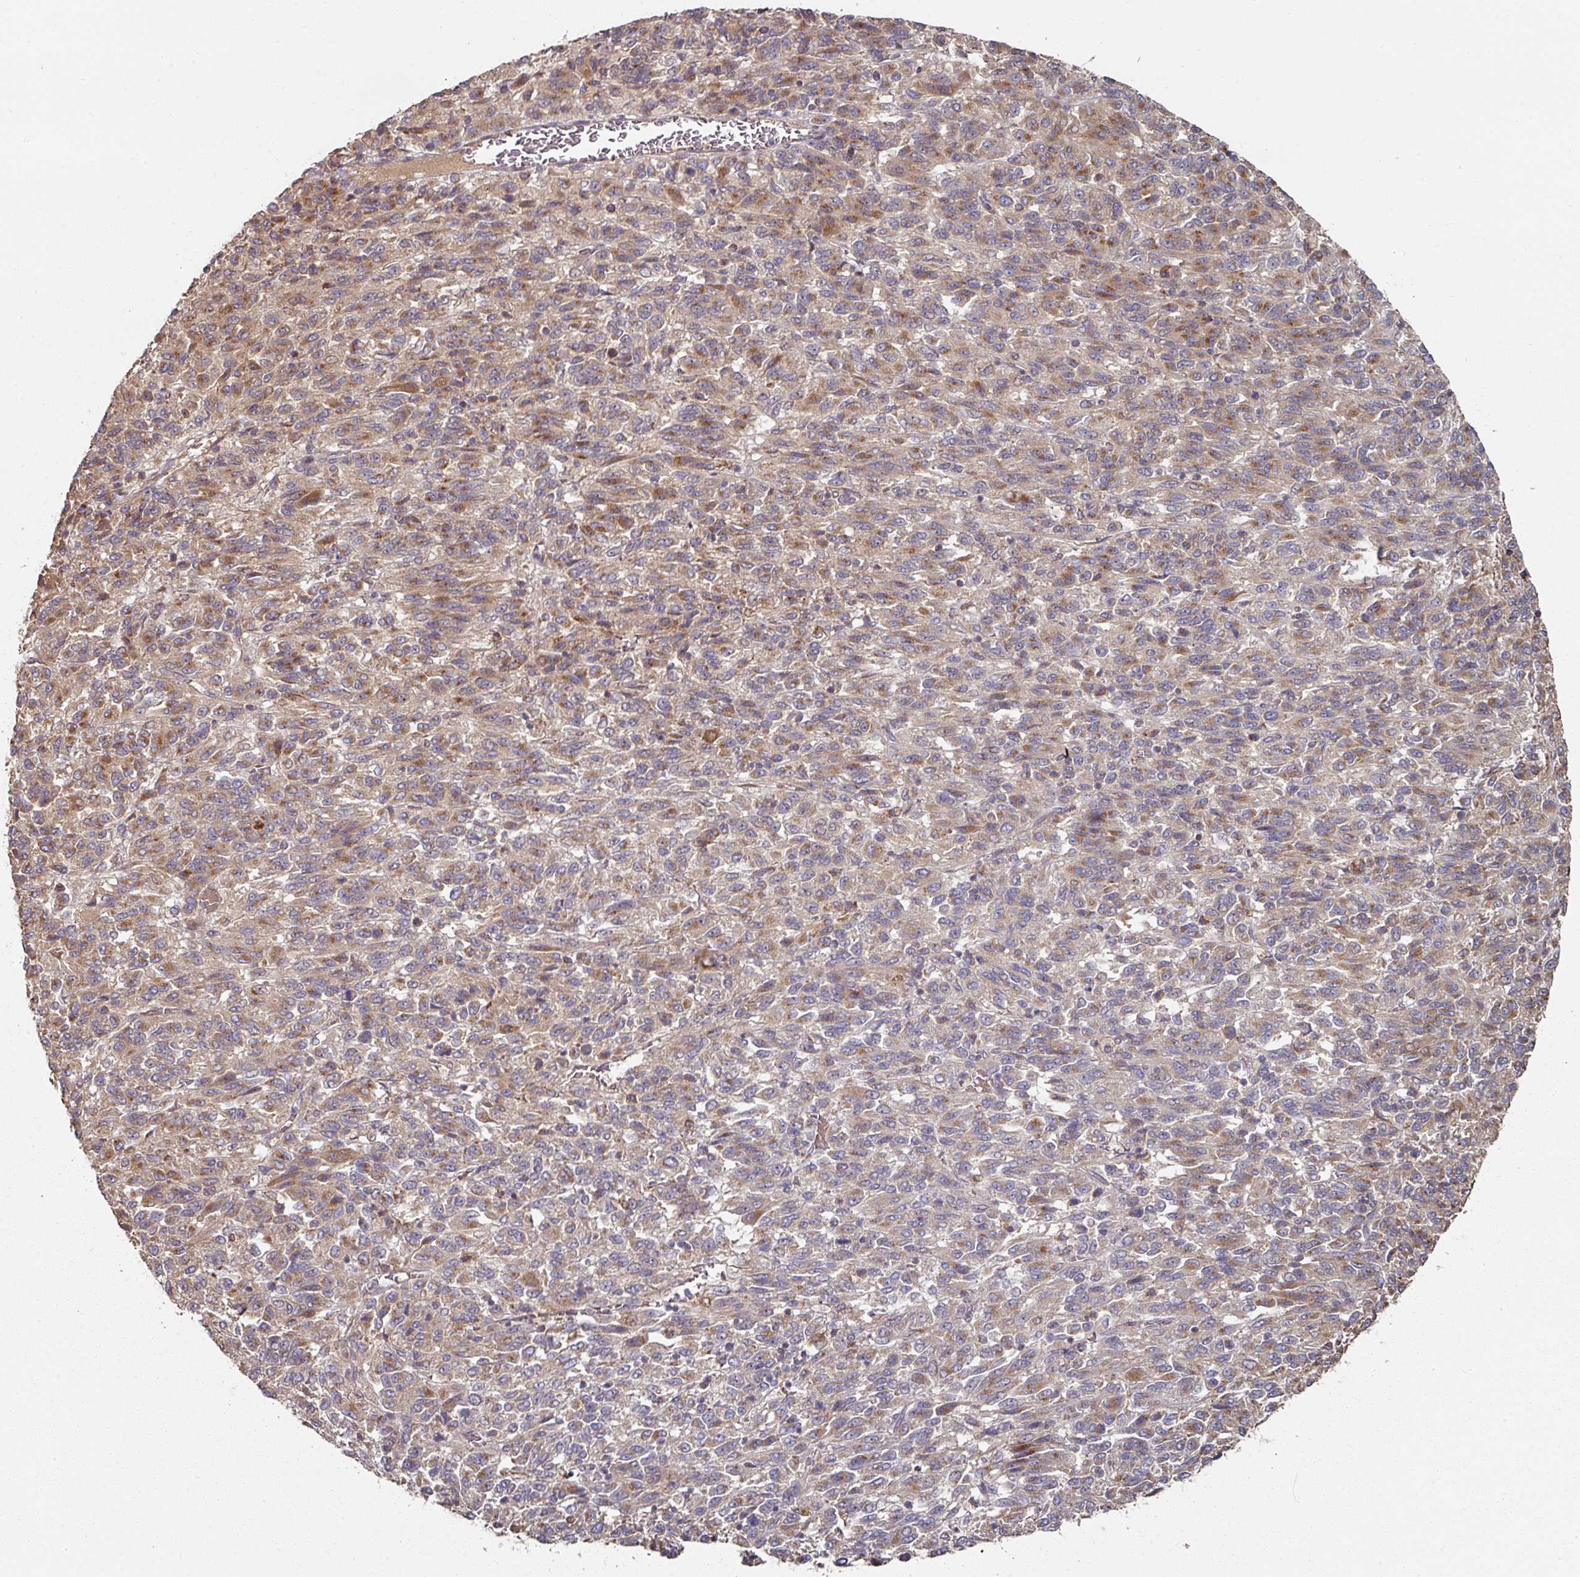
{"staining": {"intensity": "moderate", "quantity": "25%-75%", "location": "cytoplasmic/membranous"}, "tissue": "melanoma", "cell_type": "Tumor cells", "image_type": "cancer", "snomed": [{"axis": "morphology", "description": "Malignant melanoma, Metastatic site"}, {"axis": "topography", "description": "Lung"}], "caption": "Malignant melanoma (metastatic site) tissue demonstrates moderate cytoplasmic/membranous positivity in about 25%-75% of tumor cells Immunohistochemistry stains the protein in brown and the nuclei are stained blue.", "gene": "DNAJC7", "patient": {"sex": "male", "age": 64}}